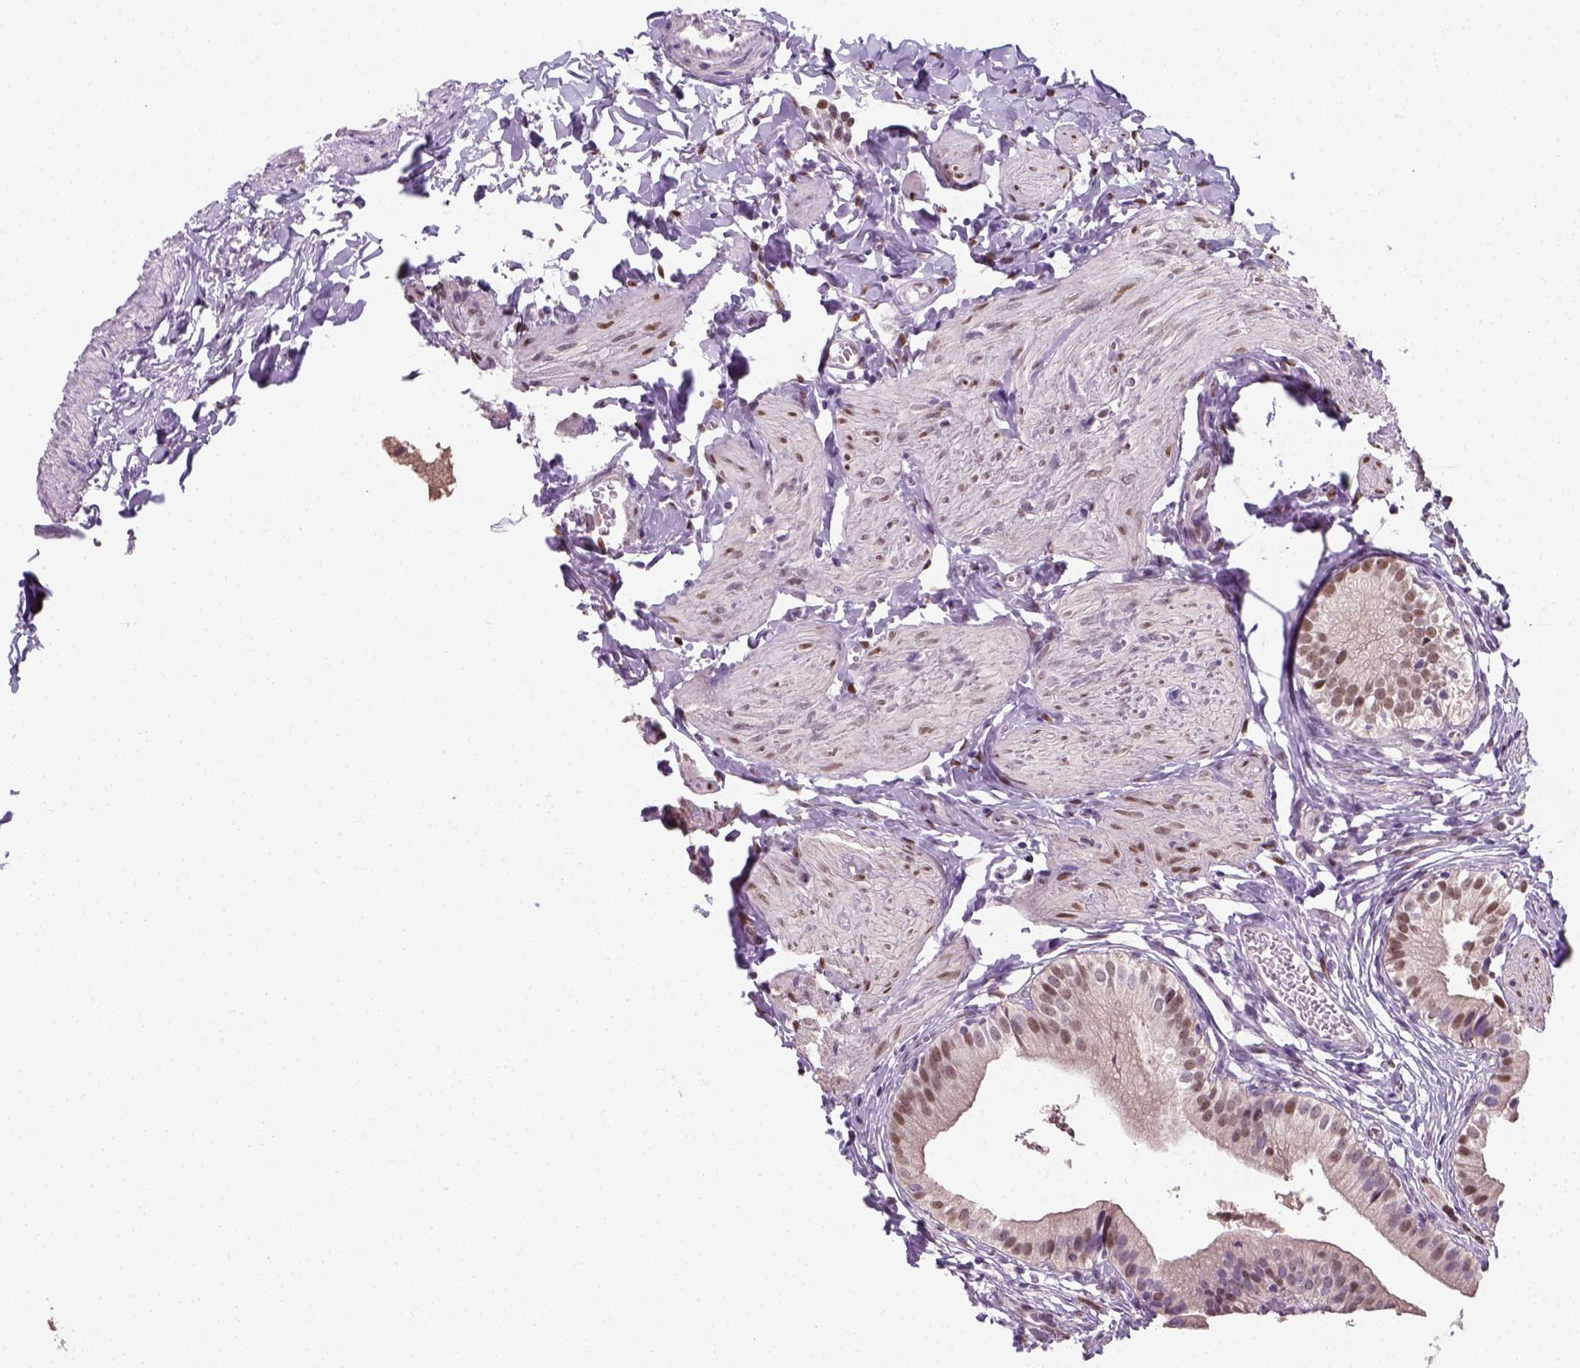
{"staining": {"intensity": "moderate", "quantity": ">75%", "location": "nuclear"}, "tissue": "gallbladder", "cell_type": "Glandular cells", "image_type": "normal", "snomed": [{"axis": "morphology", "description": "Normal tissue, NOS"}, {"axis": "topography", "description": "Gallbladder"}], "caption": "A micrograph of gallbladder stained for a protein displays moderate nuclear brown staining in glandular cells. (DAB (3,3'-diaminobenzidine) IHC with brightfield microscopy, high magnification).", "gene": "C1orf112", "patient": {"sex": "female", "age": 47}}